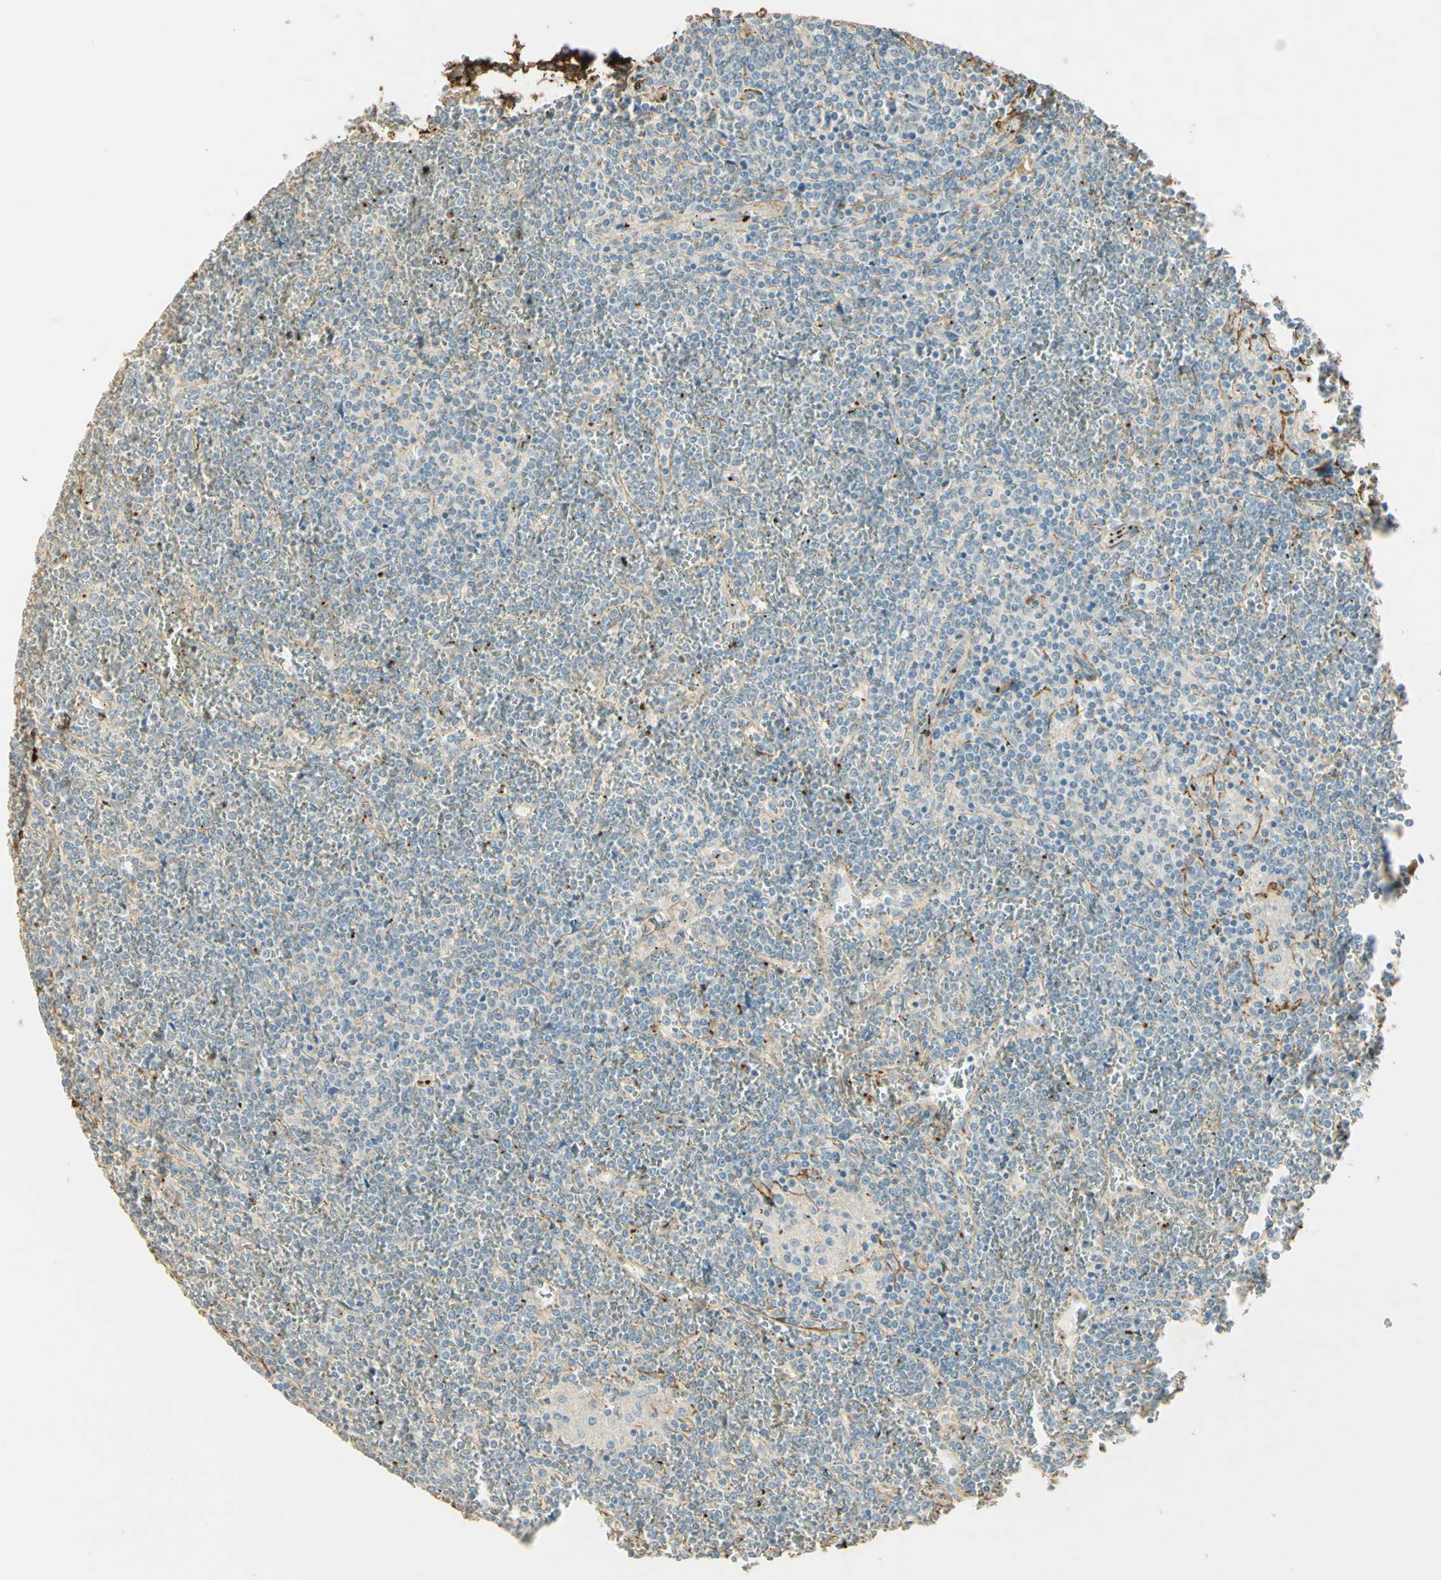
{"staining": {"intensity": "negative", "quantity": "none", "location": "none"}, "tissue": "lymphoma", "cell_type": "Tumor cells", "image_type": "cancer", "snomed": [{"axis": "morphology", "description": "Malignant lymphoma, non-Hodgkin's type, Low grade"}, {"axis": "topography", "description": "Spleen"}], "caption": "This histopathology image is of malignant lymphoma, non-Hodgkin's type (low-grade) stained with immunohistochemistry (IHC) to label a protein in brown with the nuclei are counter-stained blue. There is no expression in tumor cells.", "gene": "TNN", "patient": {"sex": "female", "age": 19}}